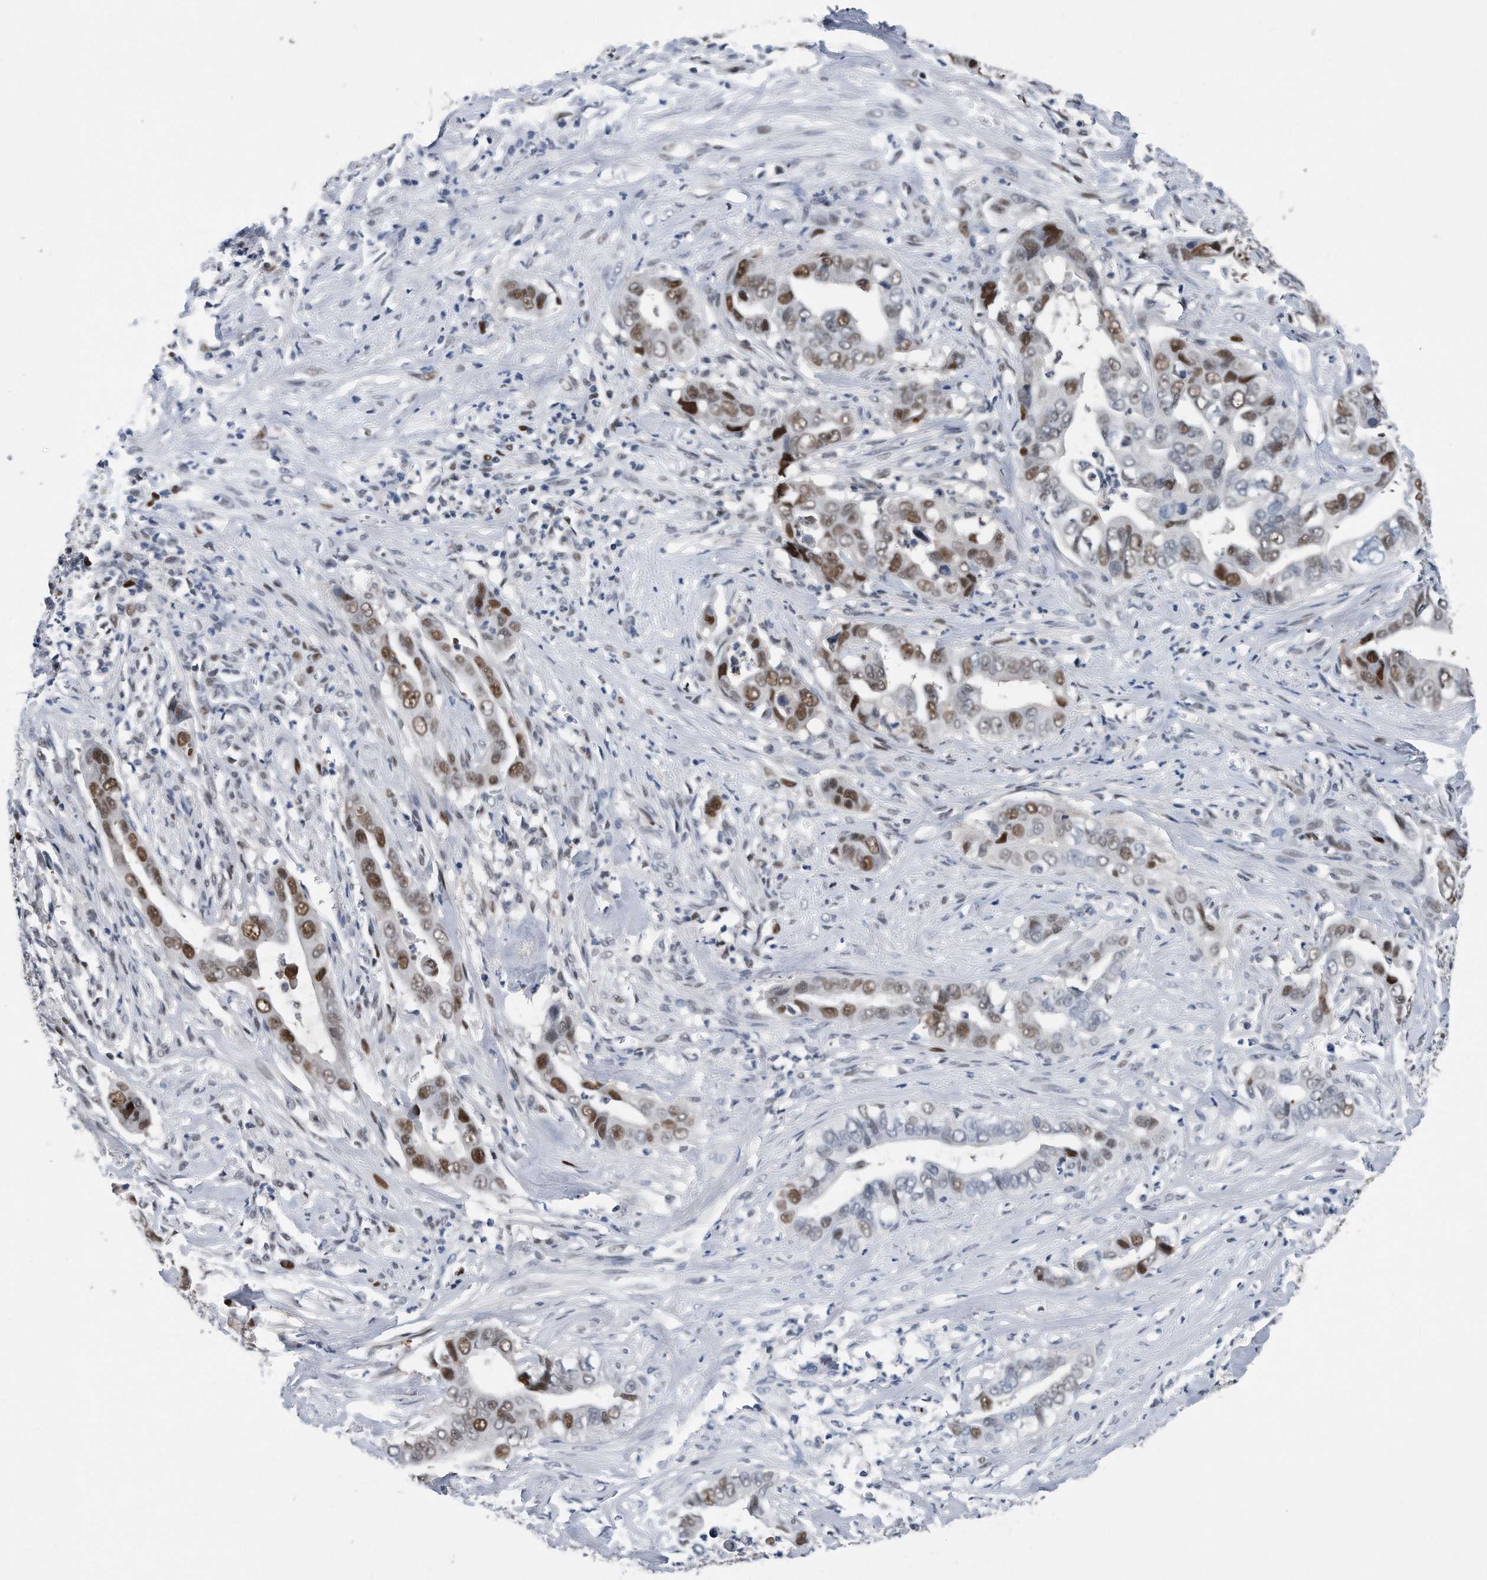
{"staining": {"intensity": "moderate", "quantity": ">75%", "location": "nuclear"}, "tissue": "liver cancer", "cell_type": "Tumor cells", "image_type": "cancer", "snomed": [{"axis": "morphology", "description": "Cholangiocarcinoma"}, {"axis": "topography", "description": "Liver"}], "caption": "This micrograph shows liver cancer stained with IHC to label a protein in brown. The nuclear of tumor cells show moderate positivity for the protein. Nuclei are counter-stained blue.", "gene": "PCNA", "patient": {"sex": "female", "age": 79}}